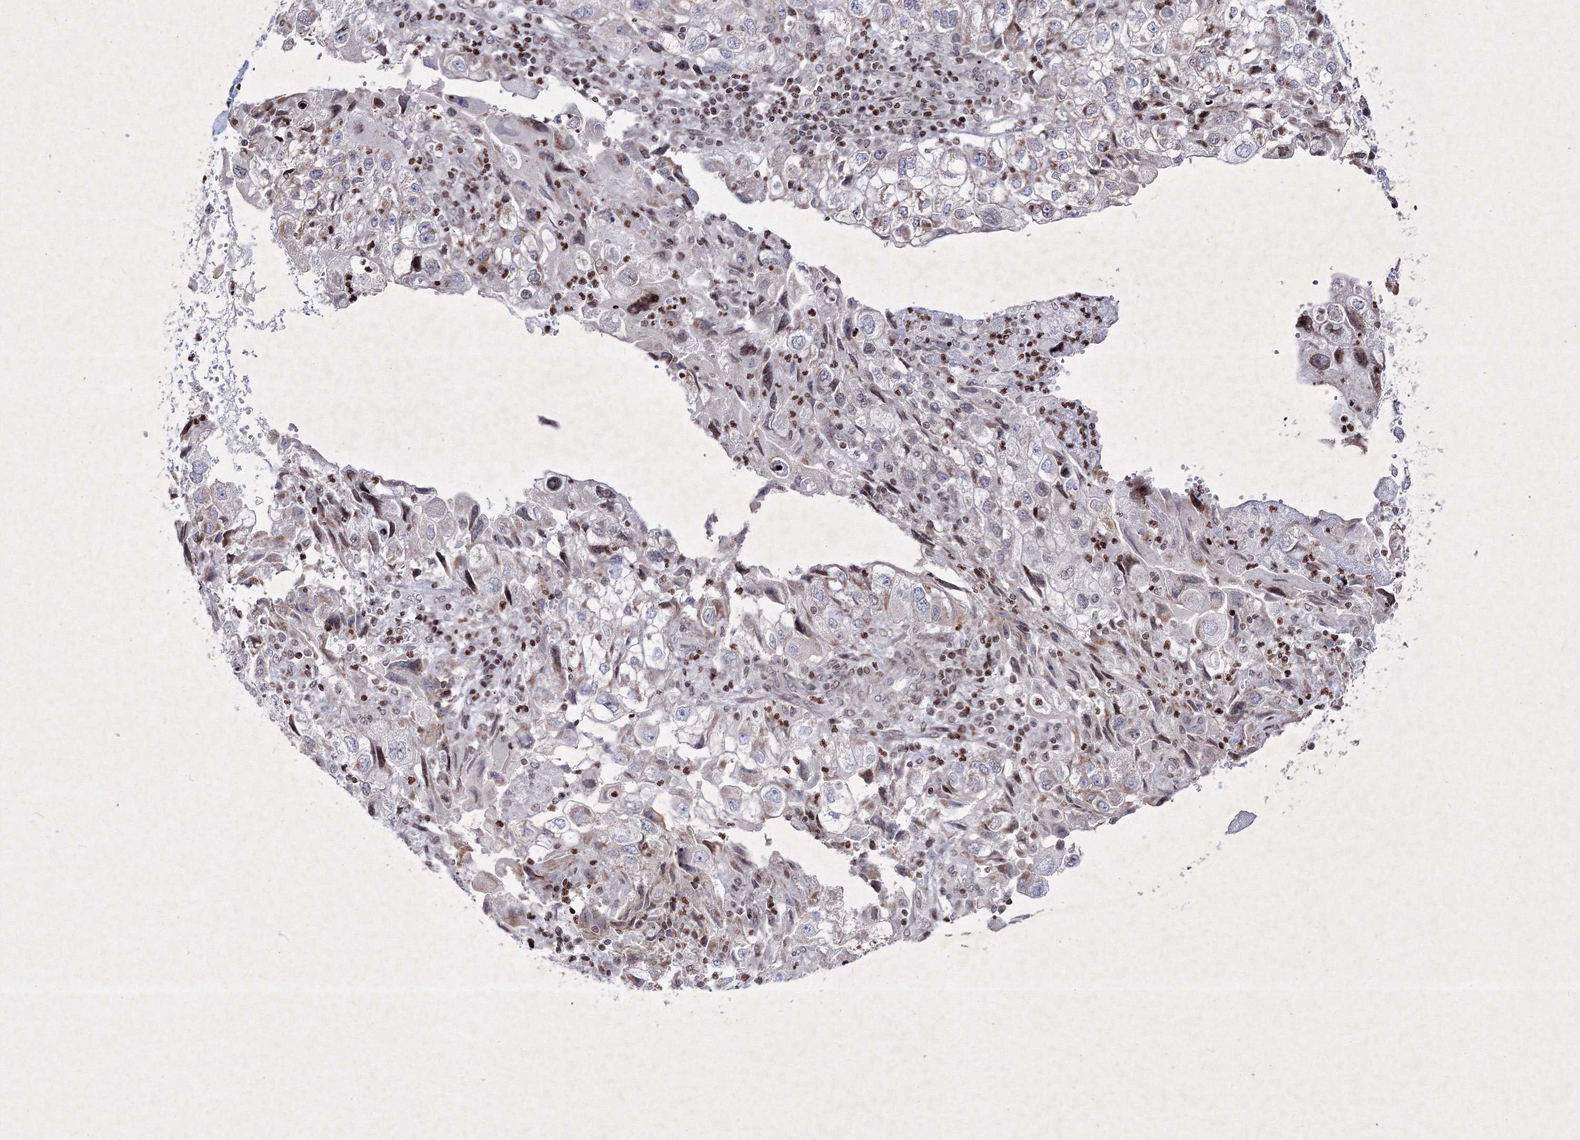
{"staining": {"intensity": "negative", "quantity": "none", "location": "none"}, "tissue": "endometrial cancer", "cell_type": "Tumor cells", "image_type": "cancer", "snomed": [{"axis": "morphology", "description": "Adenocarcinoma, NOS"}, {"axis": "topography", "description": "Endometrium"}], "caption": "A micrograph of endometrial cancer (adenocarcinoma) stained for a protein shows no brown staining in tumor cells.", "gene": "SMIM29", "patient": {"sex": "female", "age": 49}}